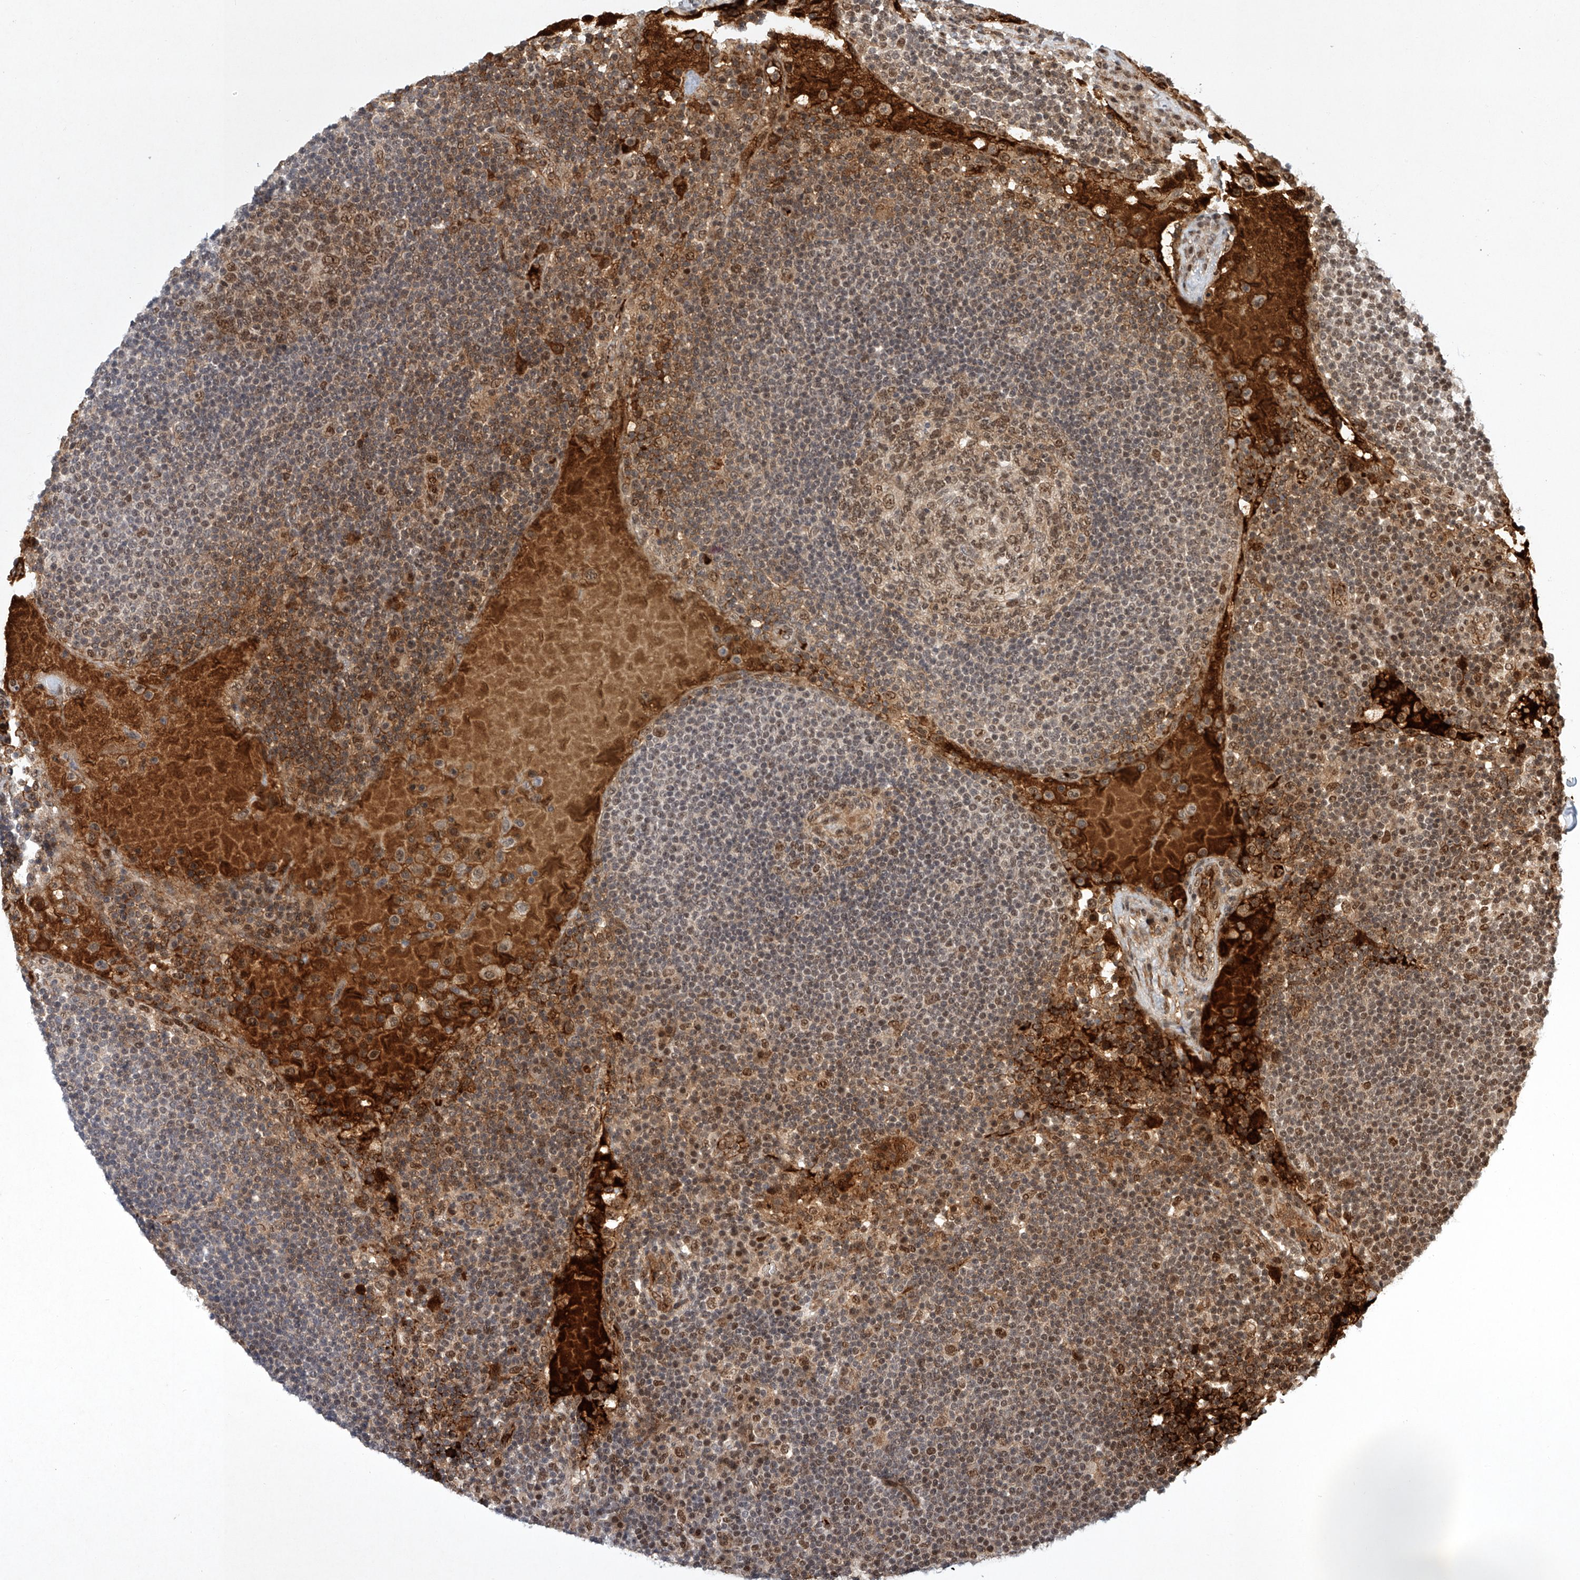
{"staining": {"intensity": "moderate", "quantity": ">75%", "location": "cytoplasmic/membranous,nuclear"}, "tissue": "lymph node", "cell_type": "Germinal center cells", "image_type": "normal", "snomed": [{"axis": "morphology", "description": "Normal tissue, NOS"}, {"axis": "topography", "description": "Lymph node"}], "caption": "IHC histopathology image of unremarkable lymph node stained for a protein (brown), which displays medium levels of moderate cytoplasmic/membranous,nuclear expression in approximately >75% of germinal center cells.", "gene": "ZNF470", "patient": {"sex": "female", "age": 53}}